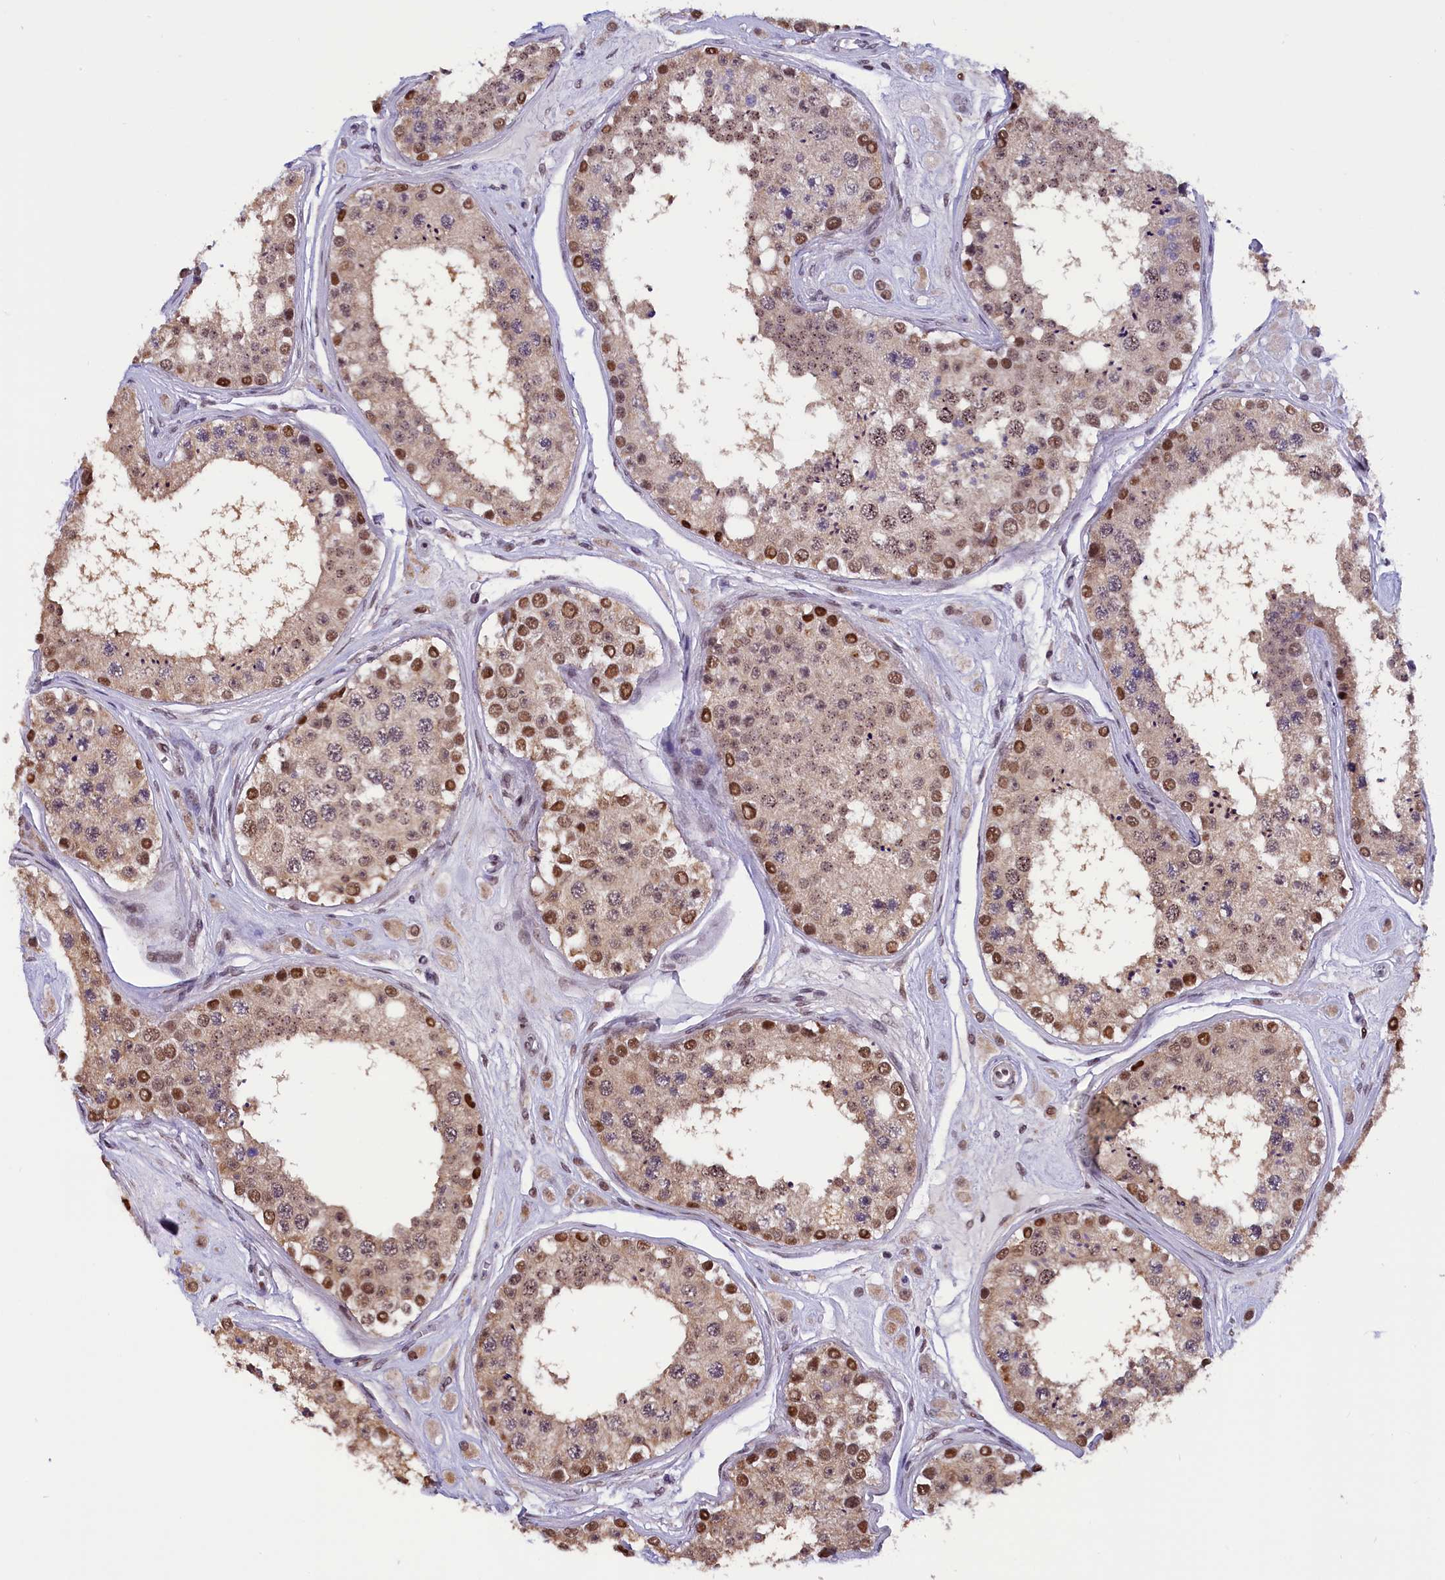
{"staining": {"intensity": "moderate", "quantity": ">75%", "location": "cytoplasmic/membranous,nuclear"}, "tissue": "testis", "cell_type": "Cells in seminiferous ducts", "image_type": "normal", "snomed": [{"axis": "morphology", "description": "Normal tissue, NOS"}, {"axis": "topography", "description": "Testis"}], "caption": "Moderate cytoplasmic/membranous,nuclear expression is identified in about >75% of cells in seminiferous ducts in unremarkable testis. The protein of interest is stained brown, and the nuclei are stained in blue (DAB IHC with brightfield microscopy, high magnification).", "gene": "CDYL2", "patient": {"sex": "male", "age": 25}}